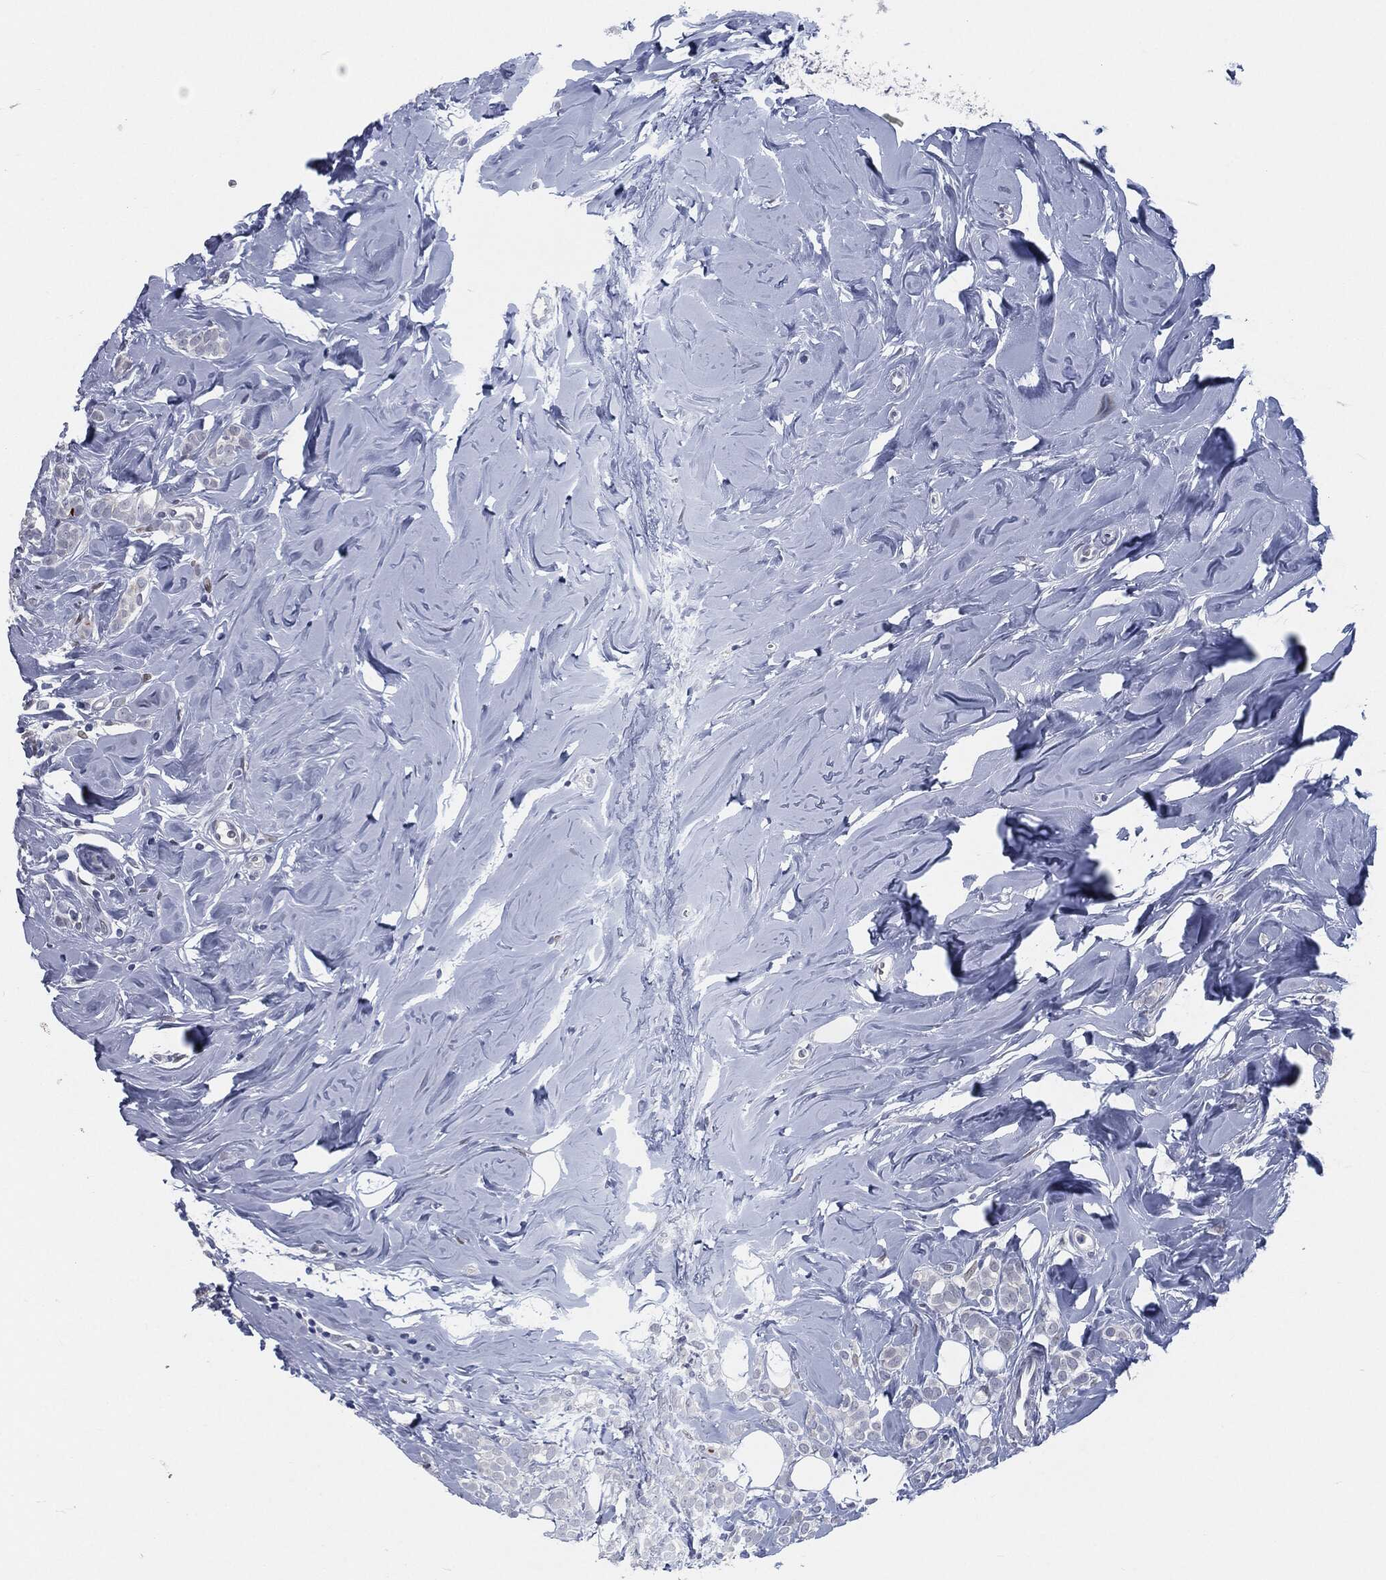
{"staining": {"intensity": "negative", "quantity": "none", "location": "none"}, "tissue": "breast cancer", "cell_type": "Tumor cells", "image_type": "cancer", "snomed": [{"axis": "morphology", "description": "Lobular carcinoma"}, {"axis": "topography", "description": "Breast"}], "caption": "This is a micrograph of immunohistochemistry staining of breast cancer, which shows no expression in tumor cells.", "gene": "PROM1", "patient": {"sex": "female", "age": 49}}